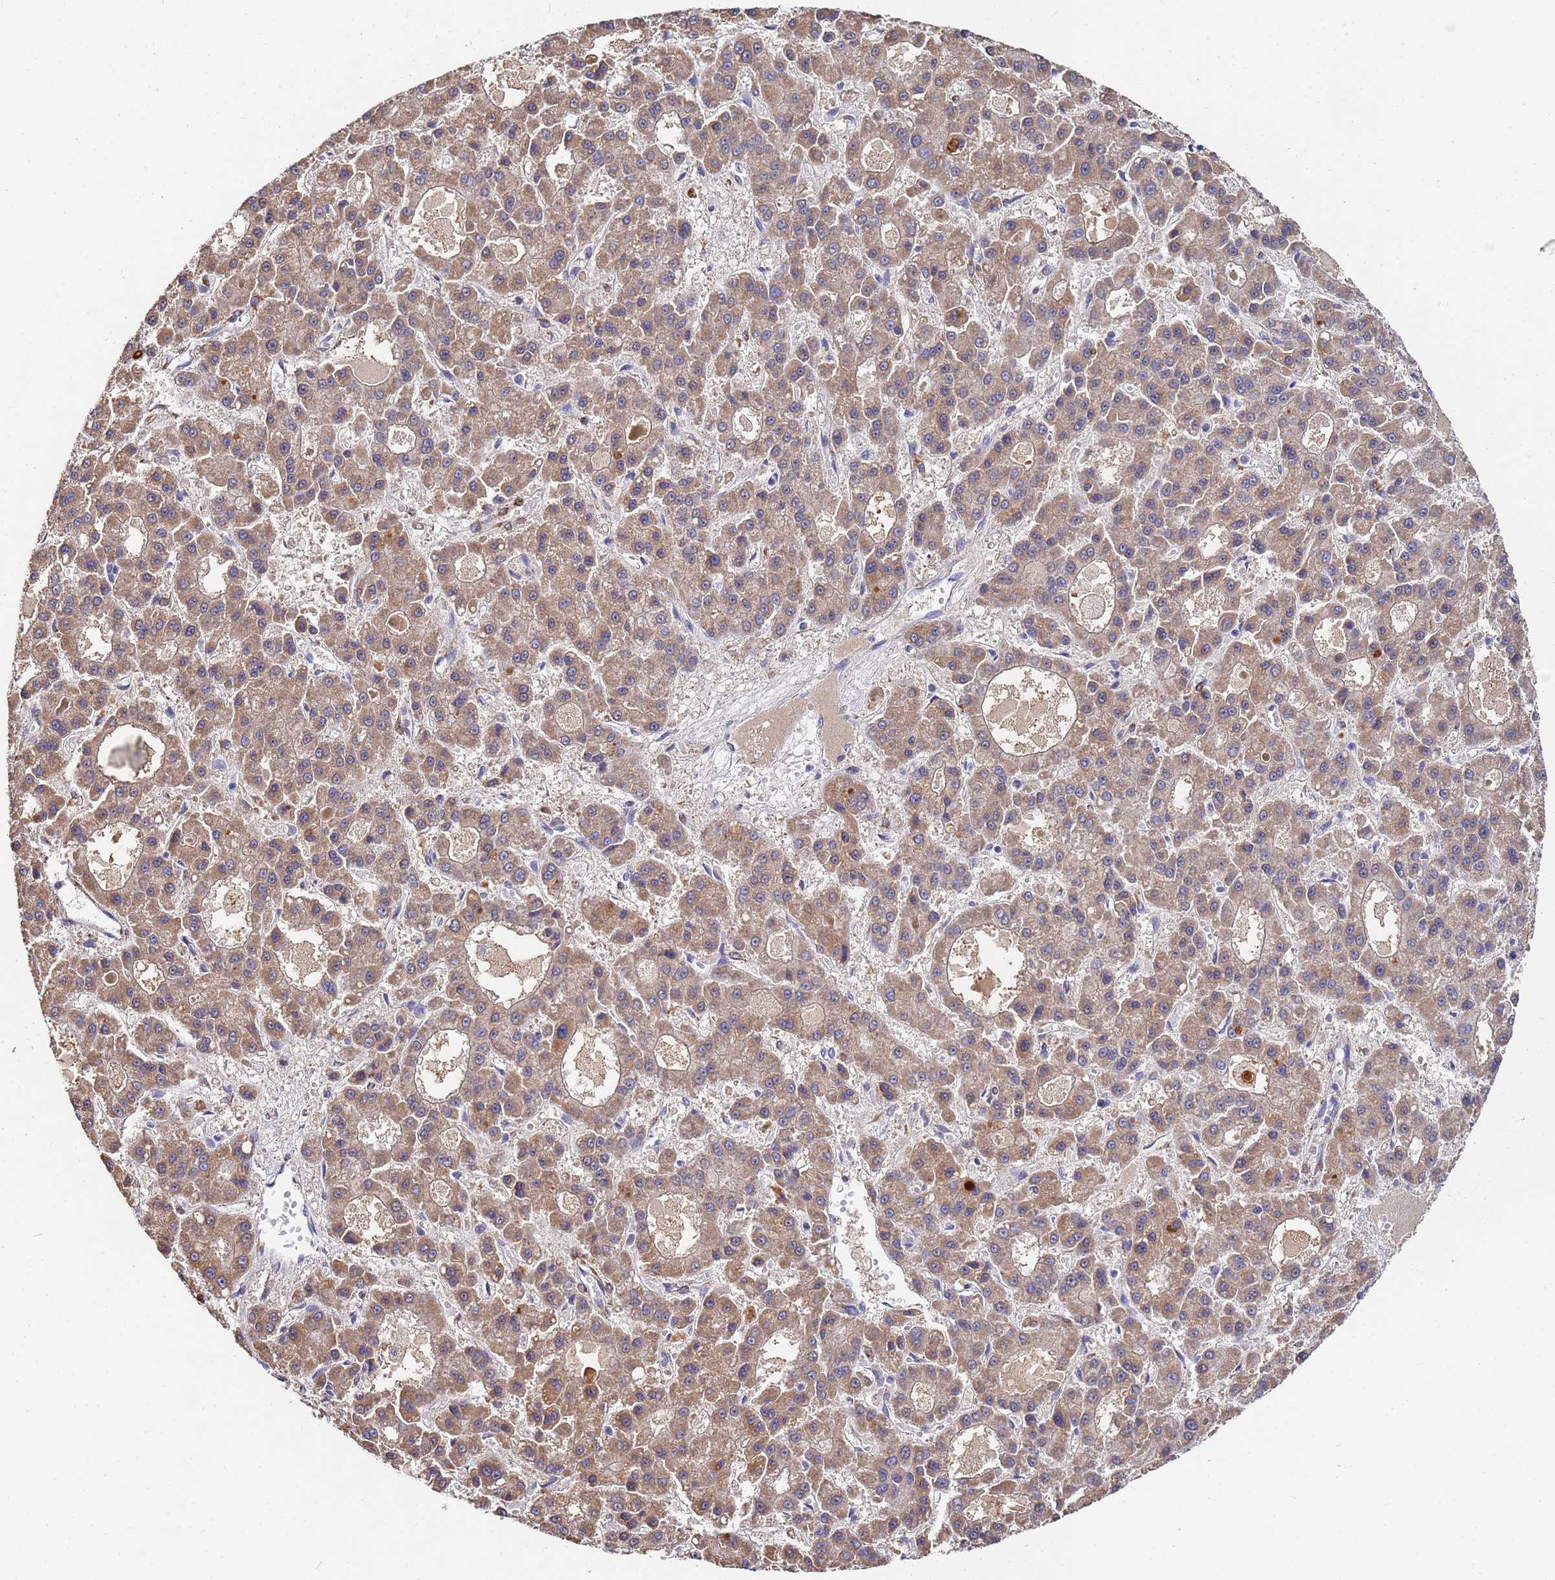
{"staining": {"intensity": "moderate", "quantity": ">75%", "location": "cytoplasmic/membranous"}, "tissue": "liver cancer", "cell_type": "Tumor cells", "image_type": "cancer", "snomed": [{"axis": "morphology", "description": "Carcinoma, Hepatocellular, NOS"}, {"axis": "topography", "description": "Liver"}], "caption": "The immunohistochemical stain labels moderate cytoplasmic/membranous staining in tumor cells of liver cancer (hepatocellular carcinoma) tissue.", "gene": "C5orf34", "patient": {"sex": "male", "age": 70}}